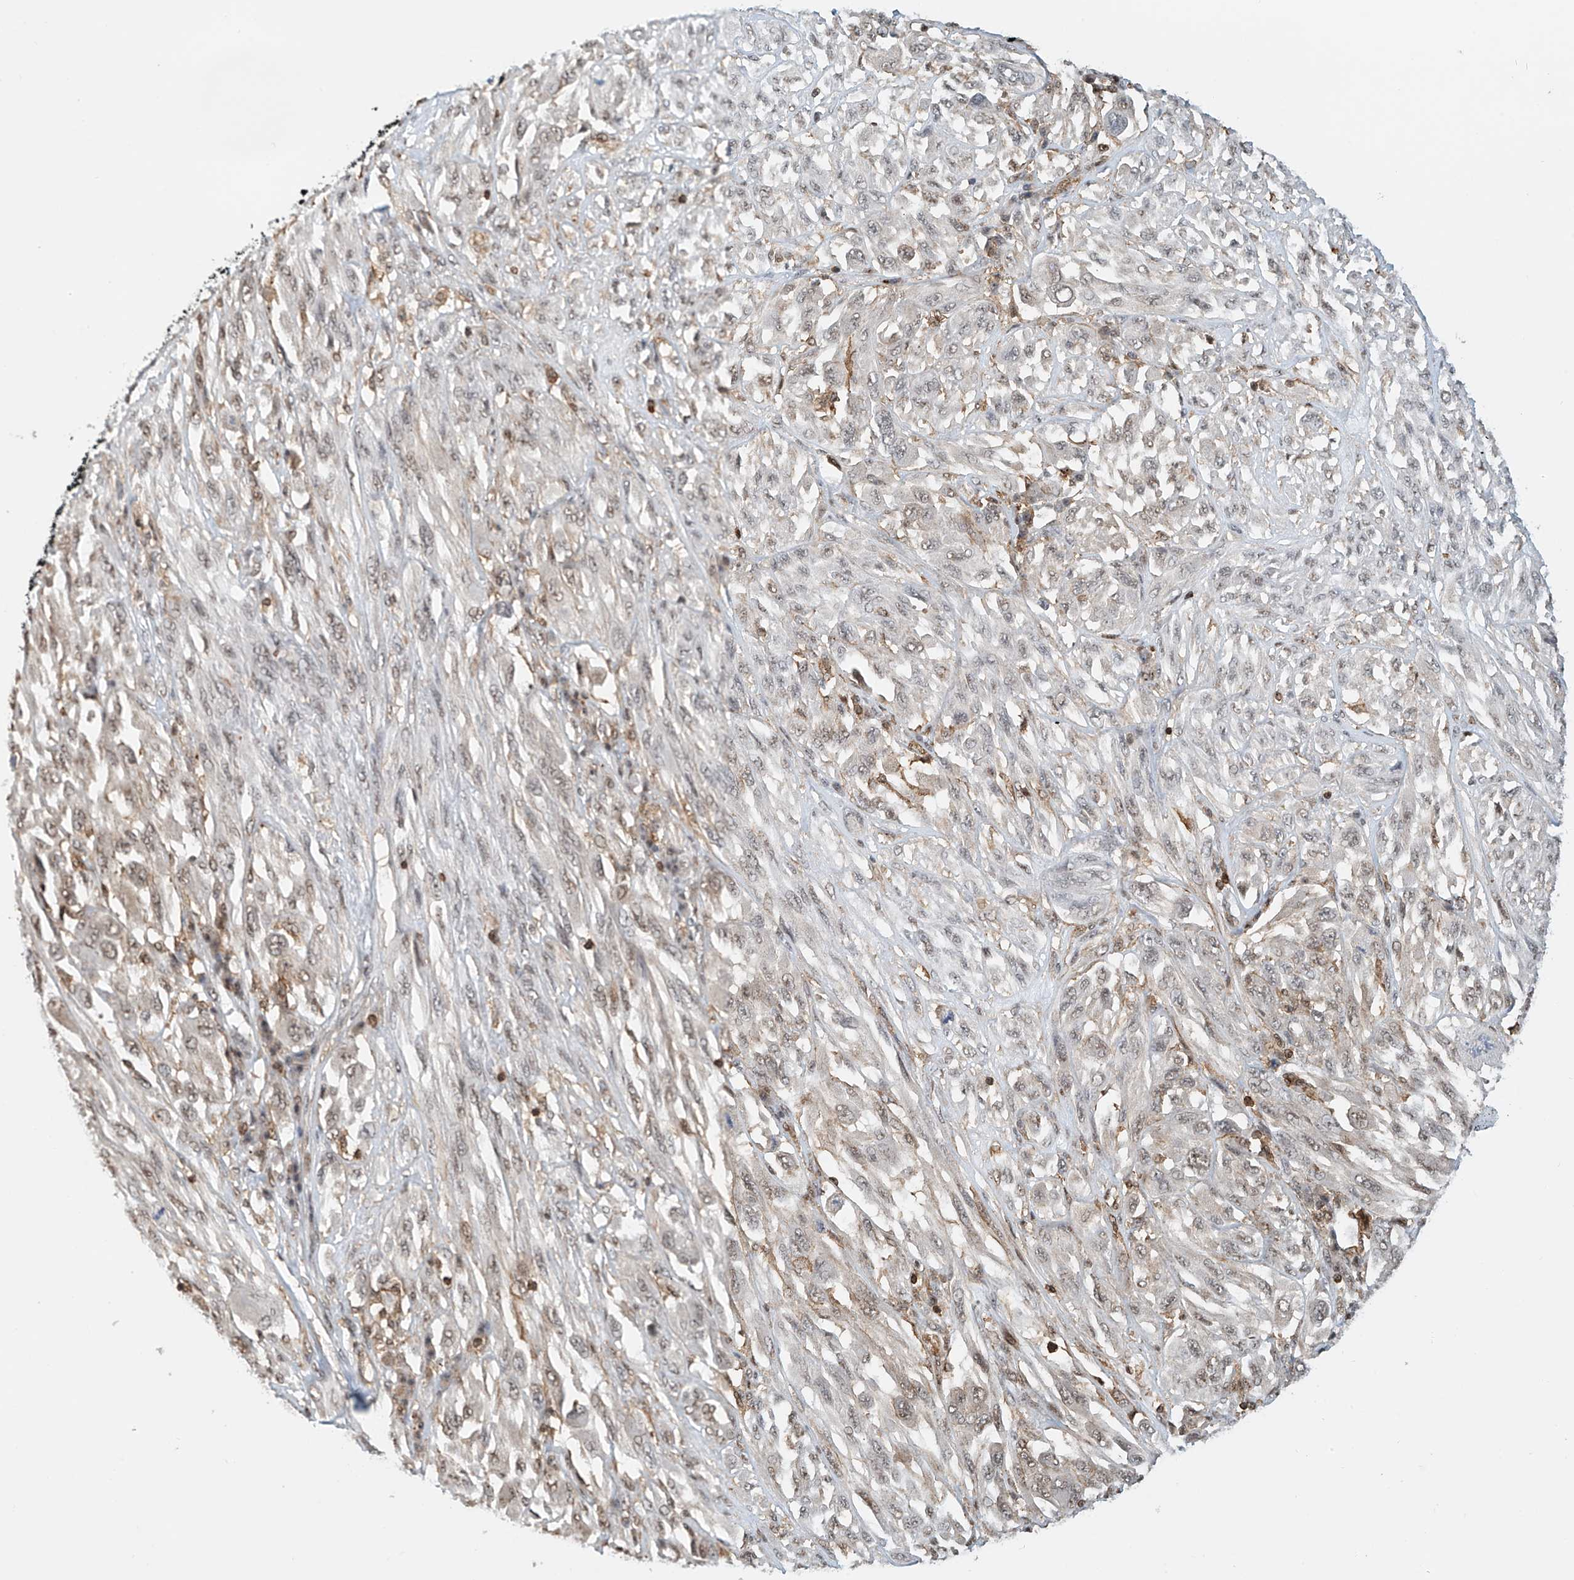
{"staining": {"intensity": "weak", "quantity": "<25%", "location": "nuclear"}, "tissue": "melanoma", "cell_type": "Tumor cells", "image_type": "cancer", "snomed": [{"axis": "morphology", "description": "Malignant melanoma, NOS"}, {"axis": "topography", "description": "Skin"}], "caption": "This is an IHC micrograph of human melanoma. There is no staining in tumor cells.", "gene": "MICAL1", "patient": {"sex": "female", "age": 91}}